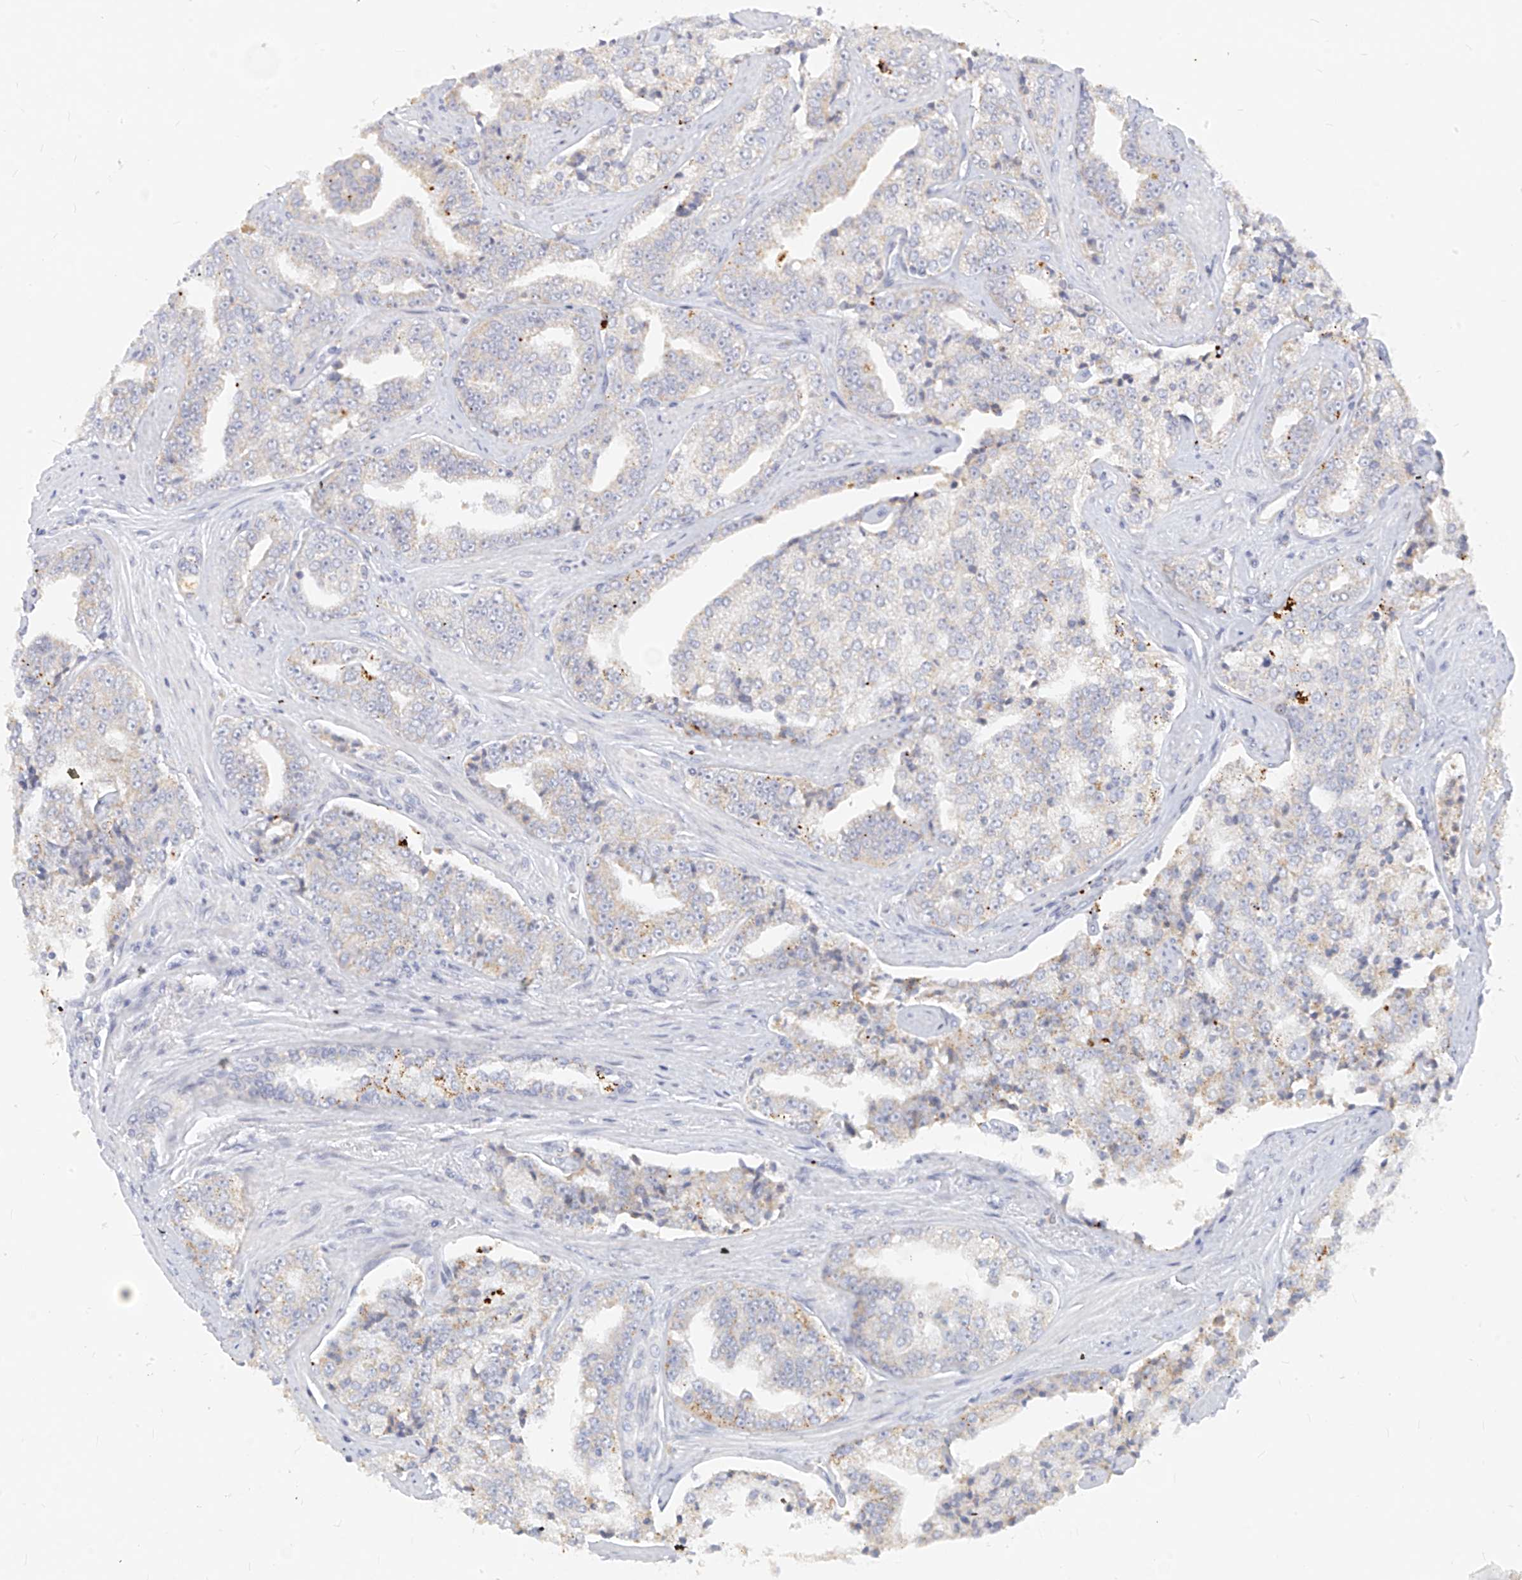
{"staining": {"intensity": "negative", "quantity": "none", "location": "none"}, "tissue": "prostate cancer", "cell_type": "Tumor cells", "image_type": "cancer", "snomed": [{"axis": "morphology", "description": "Adenocarcinoma, High grade"}, {"axis": "topography", "description": "Prostate"}], "caption": "Immunohistochemistry of prostate cancer (adenocarcinoma (high-grade)) demonstrates no staining in tumor cells. The staining is performed using DAB brown chromogen with nuclei counter-stained in using hematoxylin.", "gene": "ZNF404", "patient": {"sex": "male", "age": 71}}